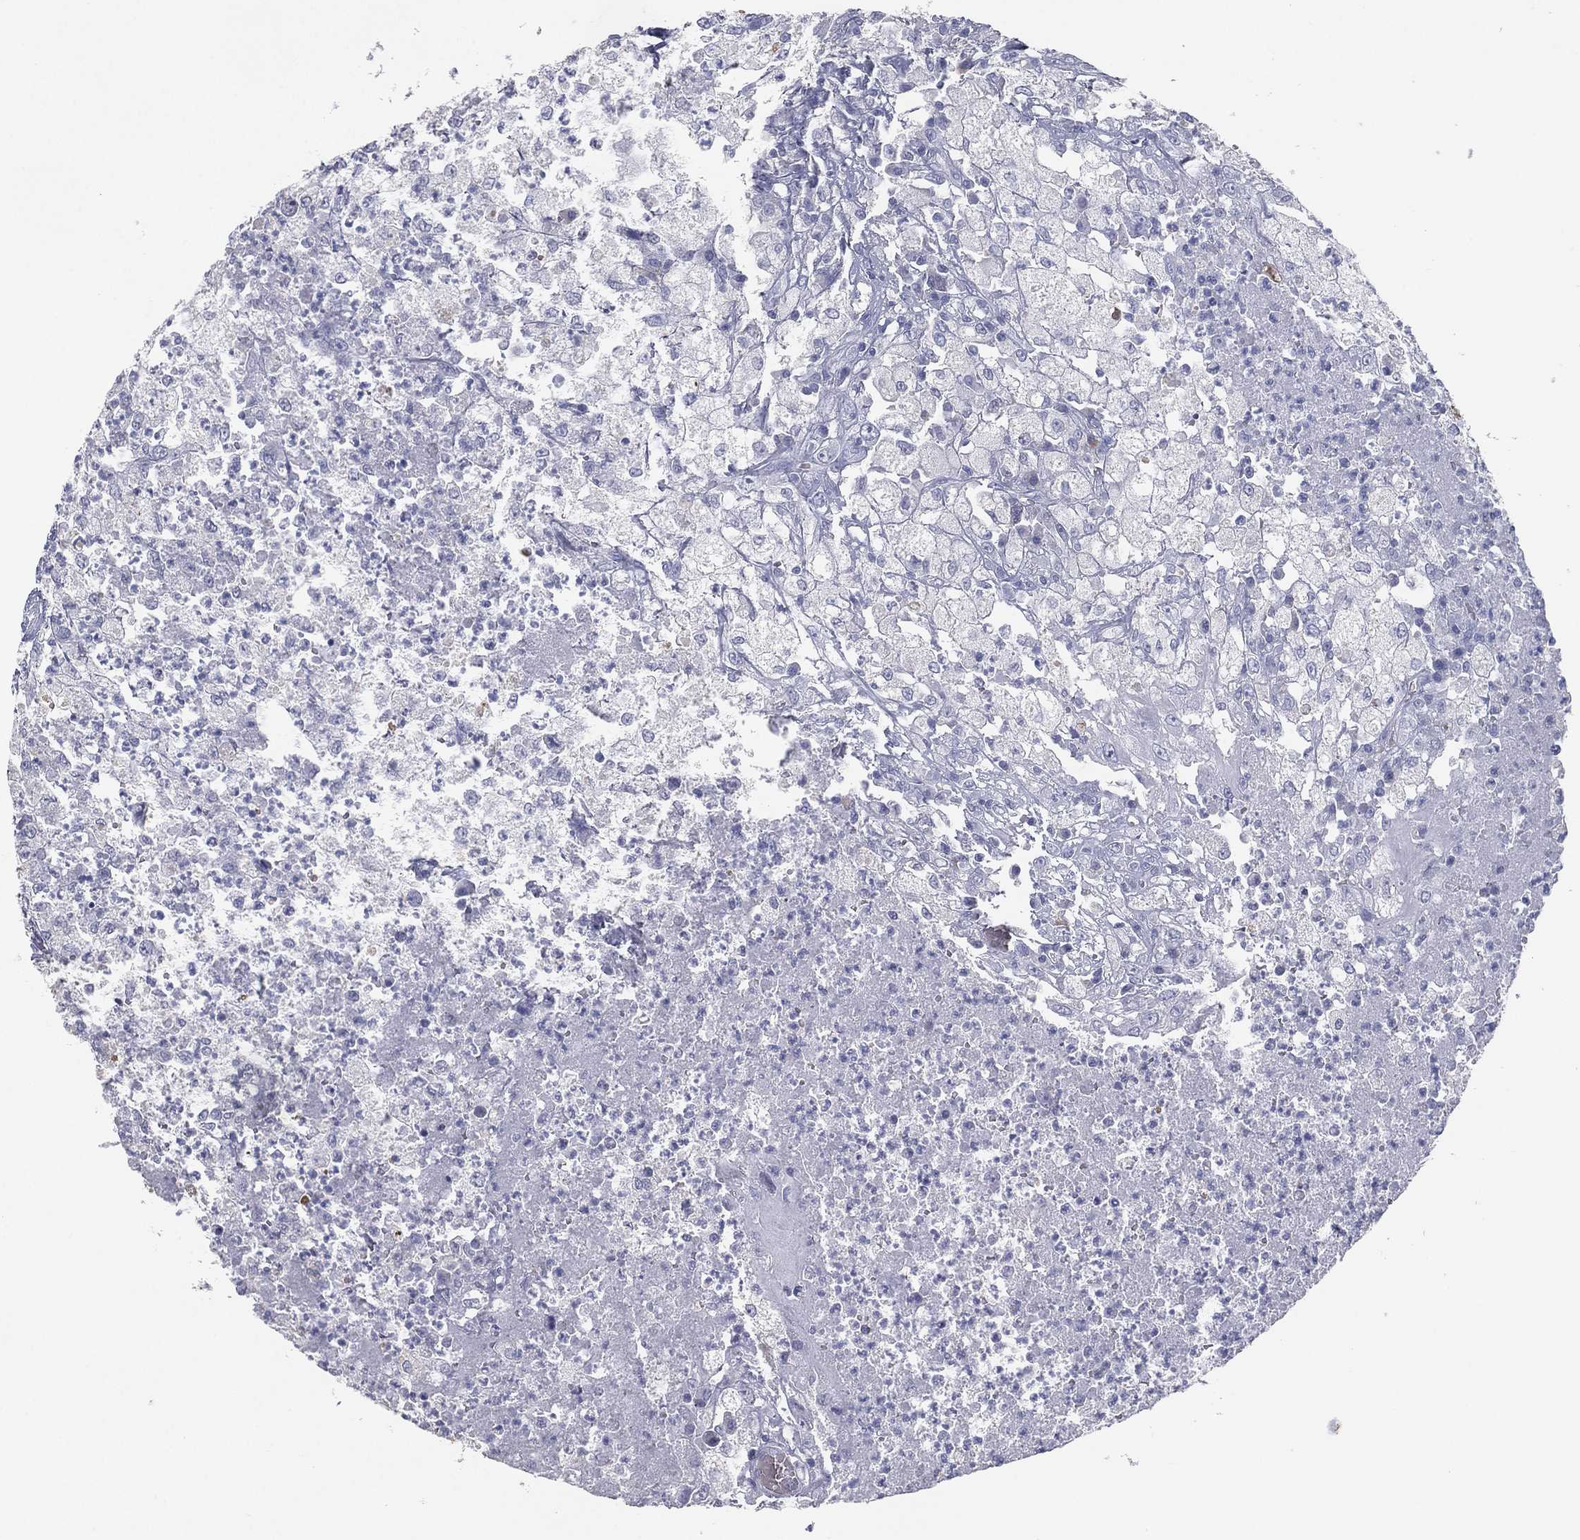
{"staining": {"intensity": "negative", "quantity": "none", "location": "none"}, "tissue": "testis cancer", "cell_type": "Tumor cells", "image_type": "cancer", "snomed": [{"axis": "morphology", "description": "Necrosis, NOS"}, {"axis": "morphology", "description": "Carcinoma, Embryonal, NOS"}, {"axis": "topography", "description": "Testis"}], "caption": "Protein analysis of testis cancer displays no significant expression in tumor cells. Brightfield microscopy of immunohistochemistry (IHC) stained with DAB (3,3'-diaminobenzidine) (brown) and hematoxylin (blue), captured at high magnification.", "gene": "ESX1", "patient": {"sex": "male", "age": 19}}